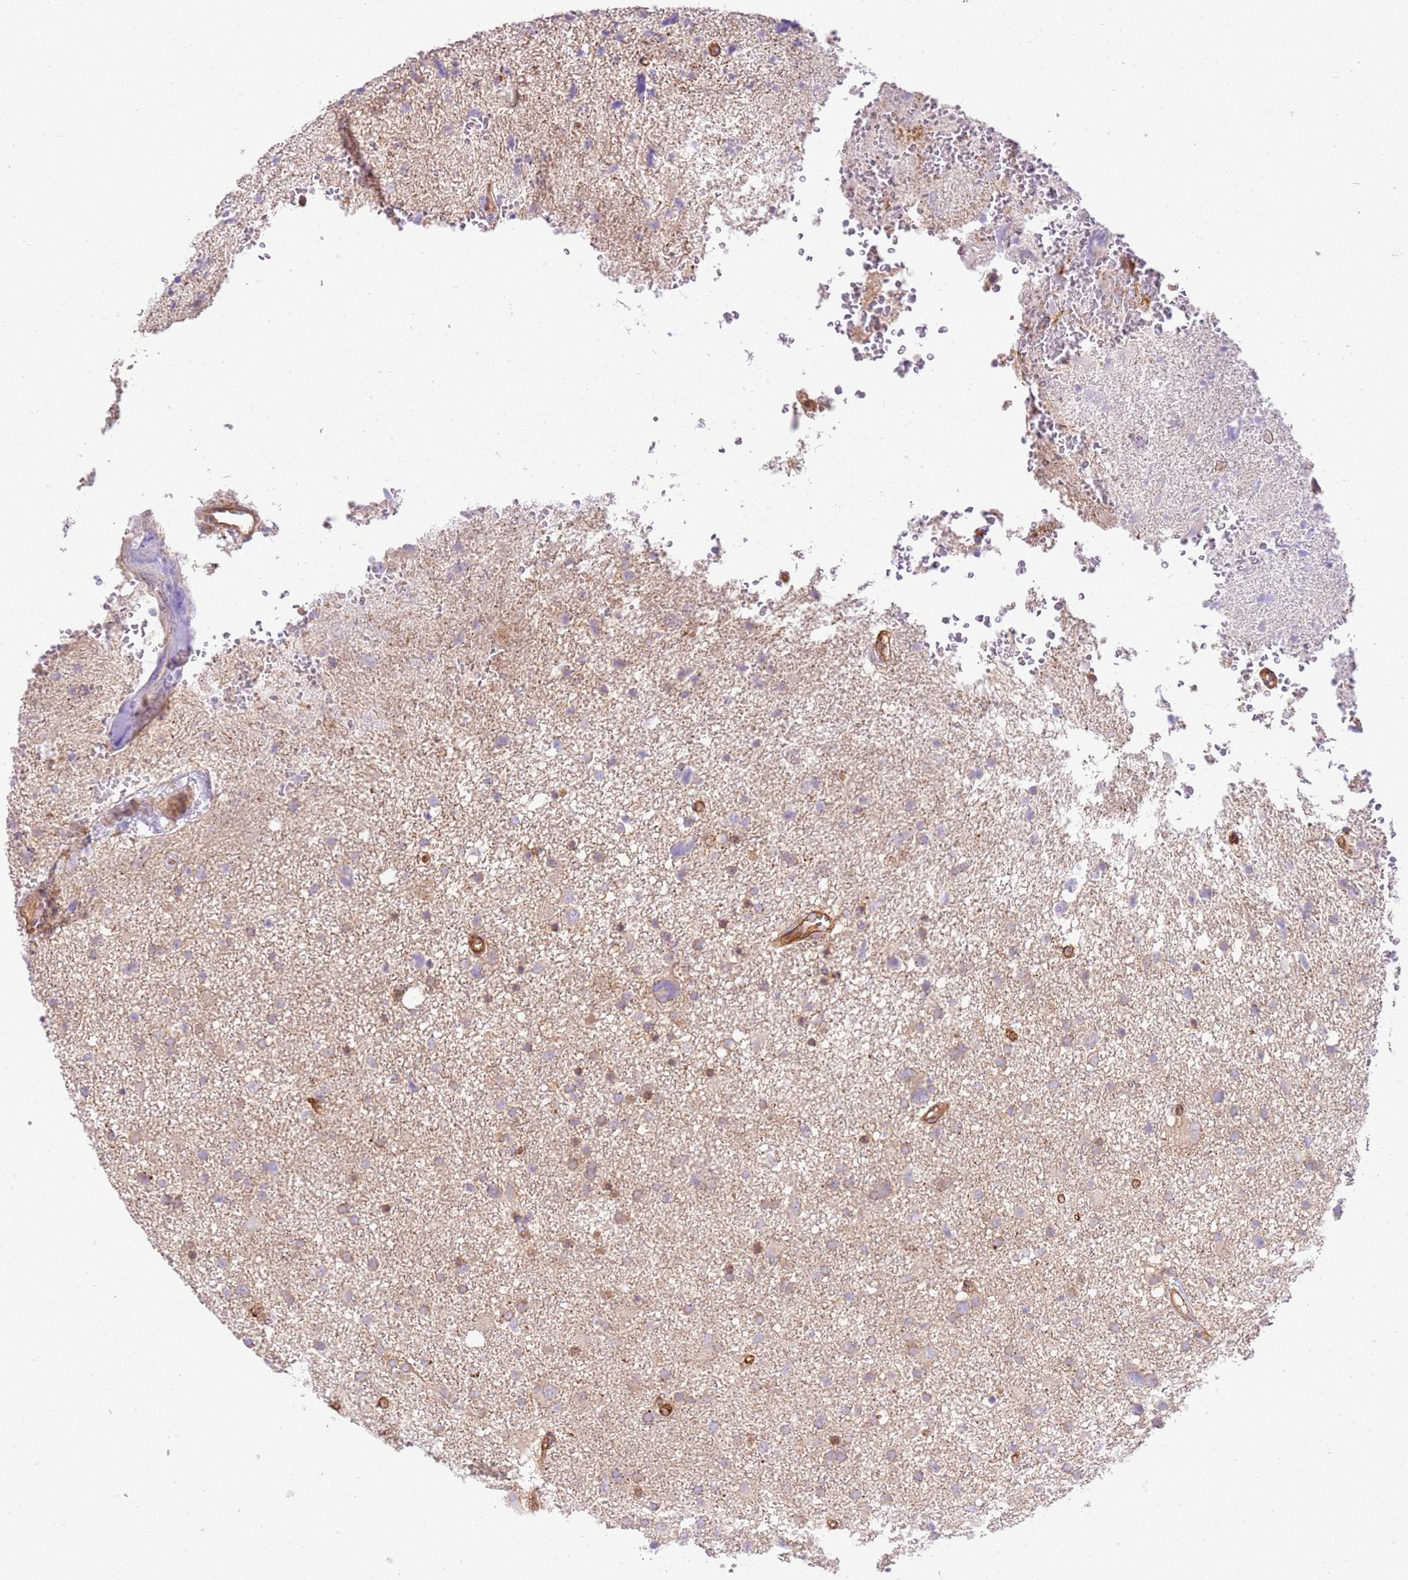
{"staining": {"intensity": "weak", "quantity": "<25%", "location": "cytoplasmic/membranous"}, "tissue": "glioma", "cell_type": "Tumor cells", "image_type": "cancer", "snomed": [{"axis": "morphology", "description": "Glioma, malignant, High grade"}, {"axis": "topography", "description": "Brain"}], "caption": "Immunohistochemical staining of human high-grade glioma (malignant) reveals no significant expression in tumor cells.", "gene": "EFCAB8", "patient": {"sex": "male", "age": 61}}